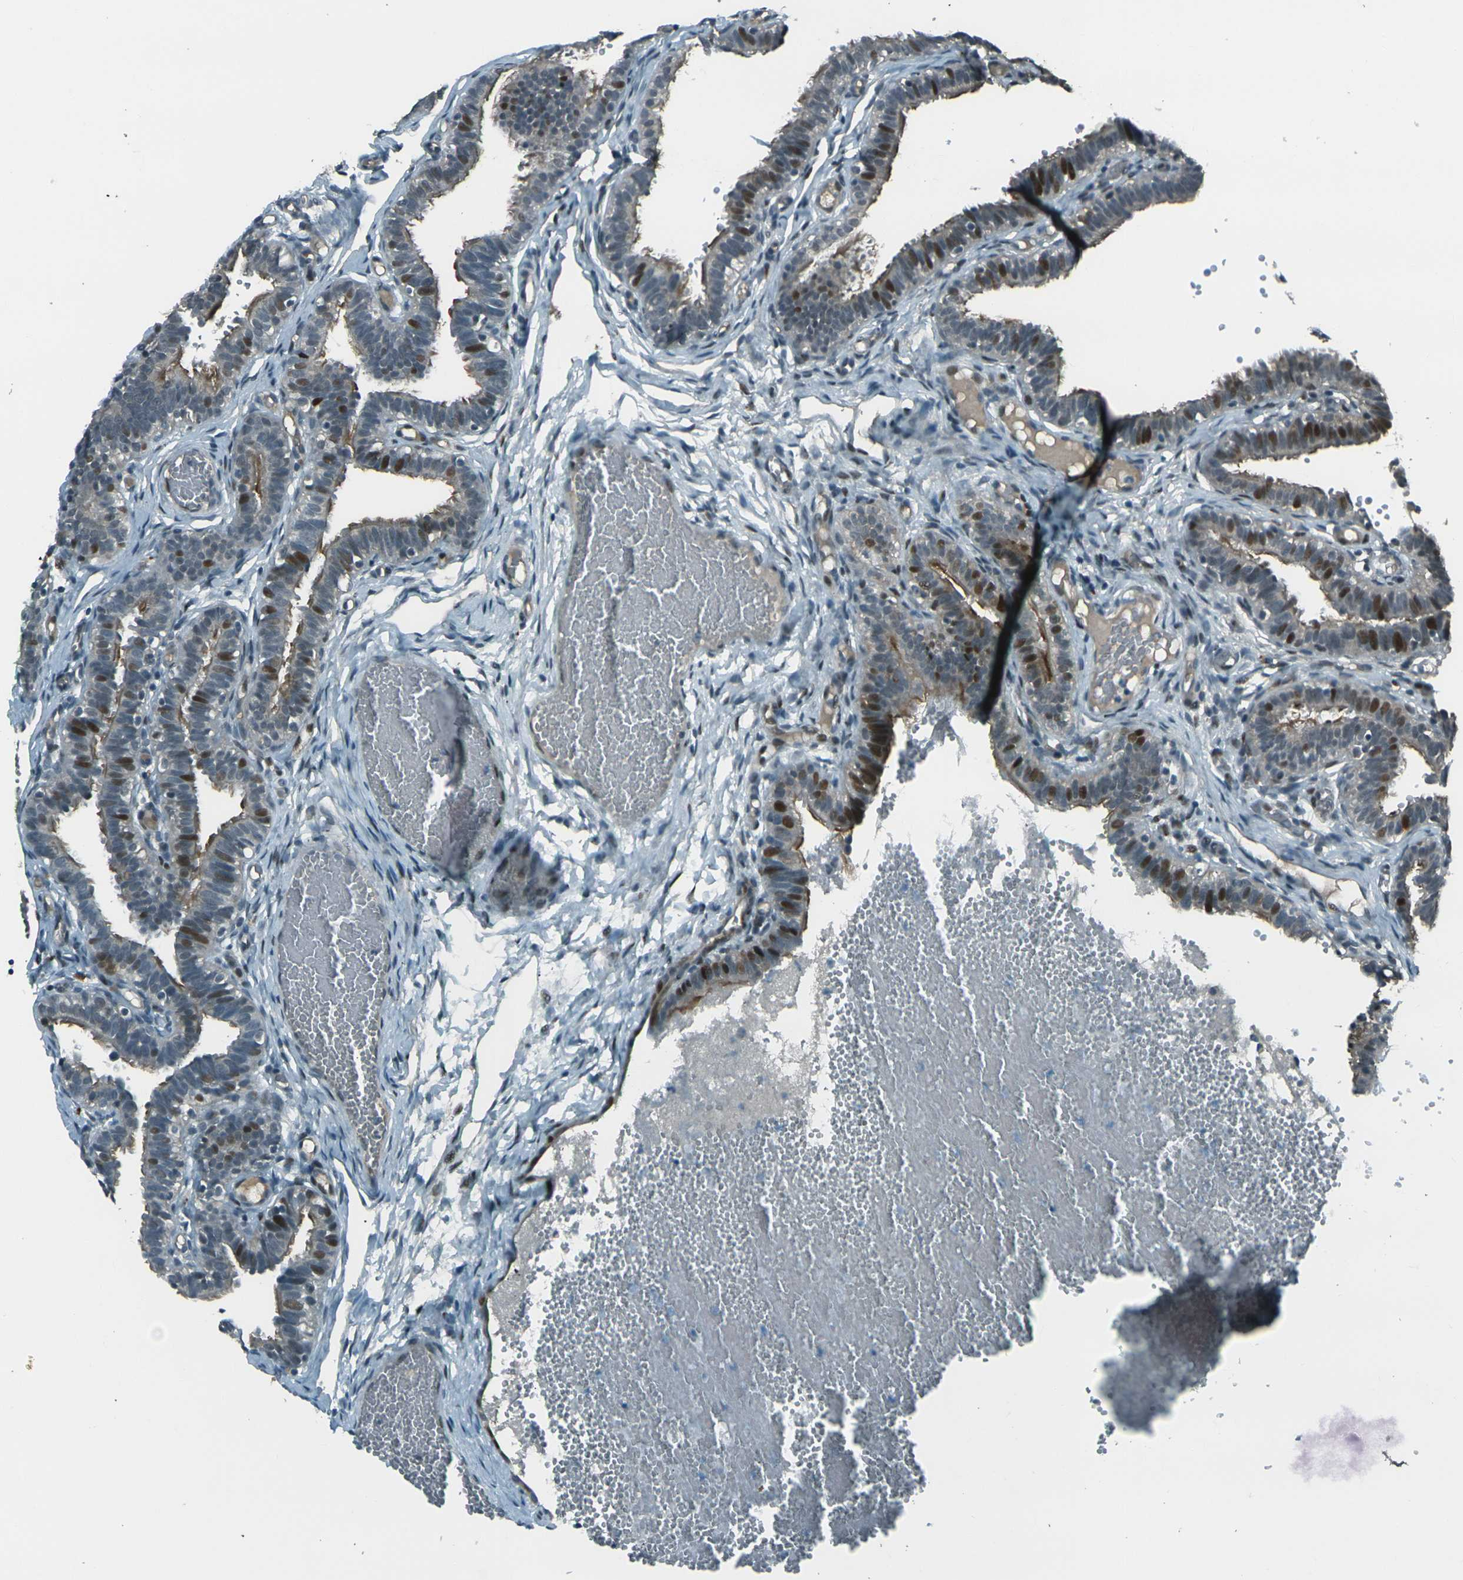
{"staining": {"intensity": "moderate", "quantity": "25%-75%", "location": "cytoplasmic/membranous,nuclear"}, "tissue": "fallopian tube", "cell_type": "Glandular cells", "image_type": "normal", "snomed": [{"axis": "morphology", "description": "Normal tissue, NOS"}, {"axis": "topography", "description": "Fallopian tube"}, {"axis": "topography", "description": "Placenta"}], "caption": "Normal fallopian tube was stained to show a protein in brown. There is medium levels of moderate cytoplasmic/membranous,nuclear expression in about 25%-75% of glandular cells.", "gene": "GPR19", "patient": {"sex": "female", "age": 34}}